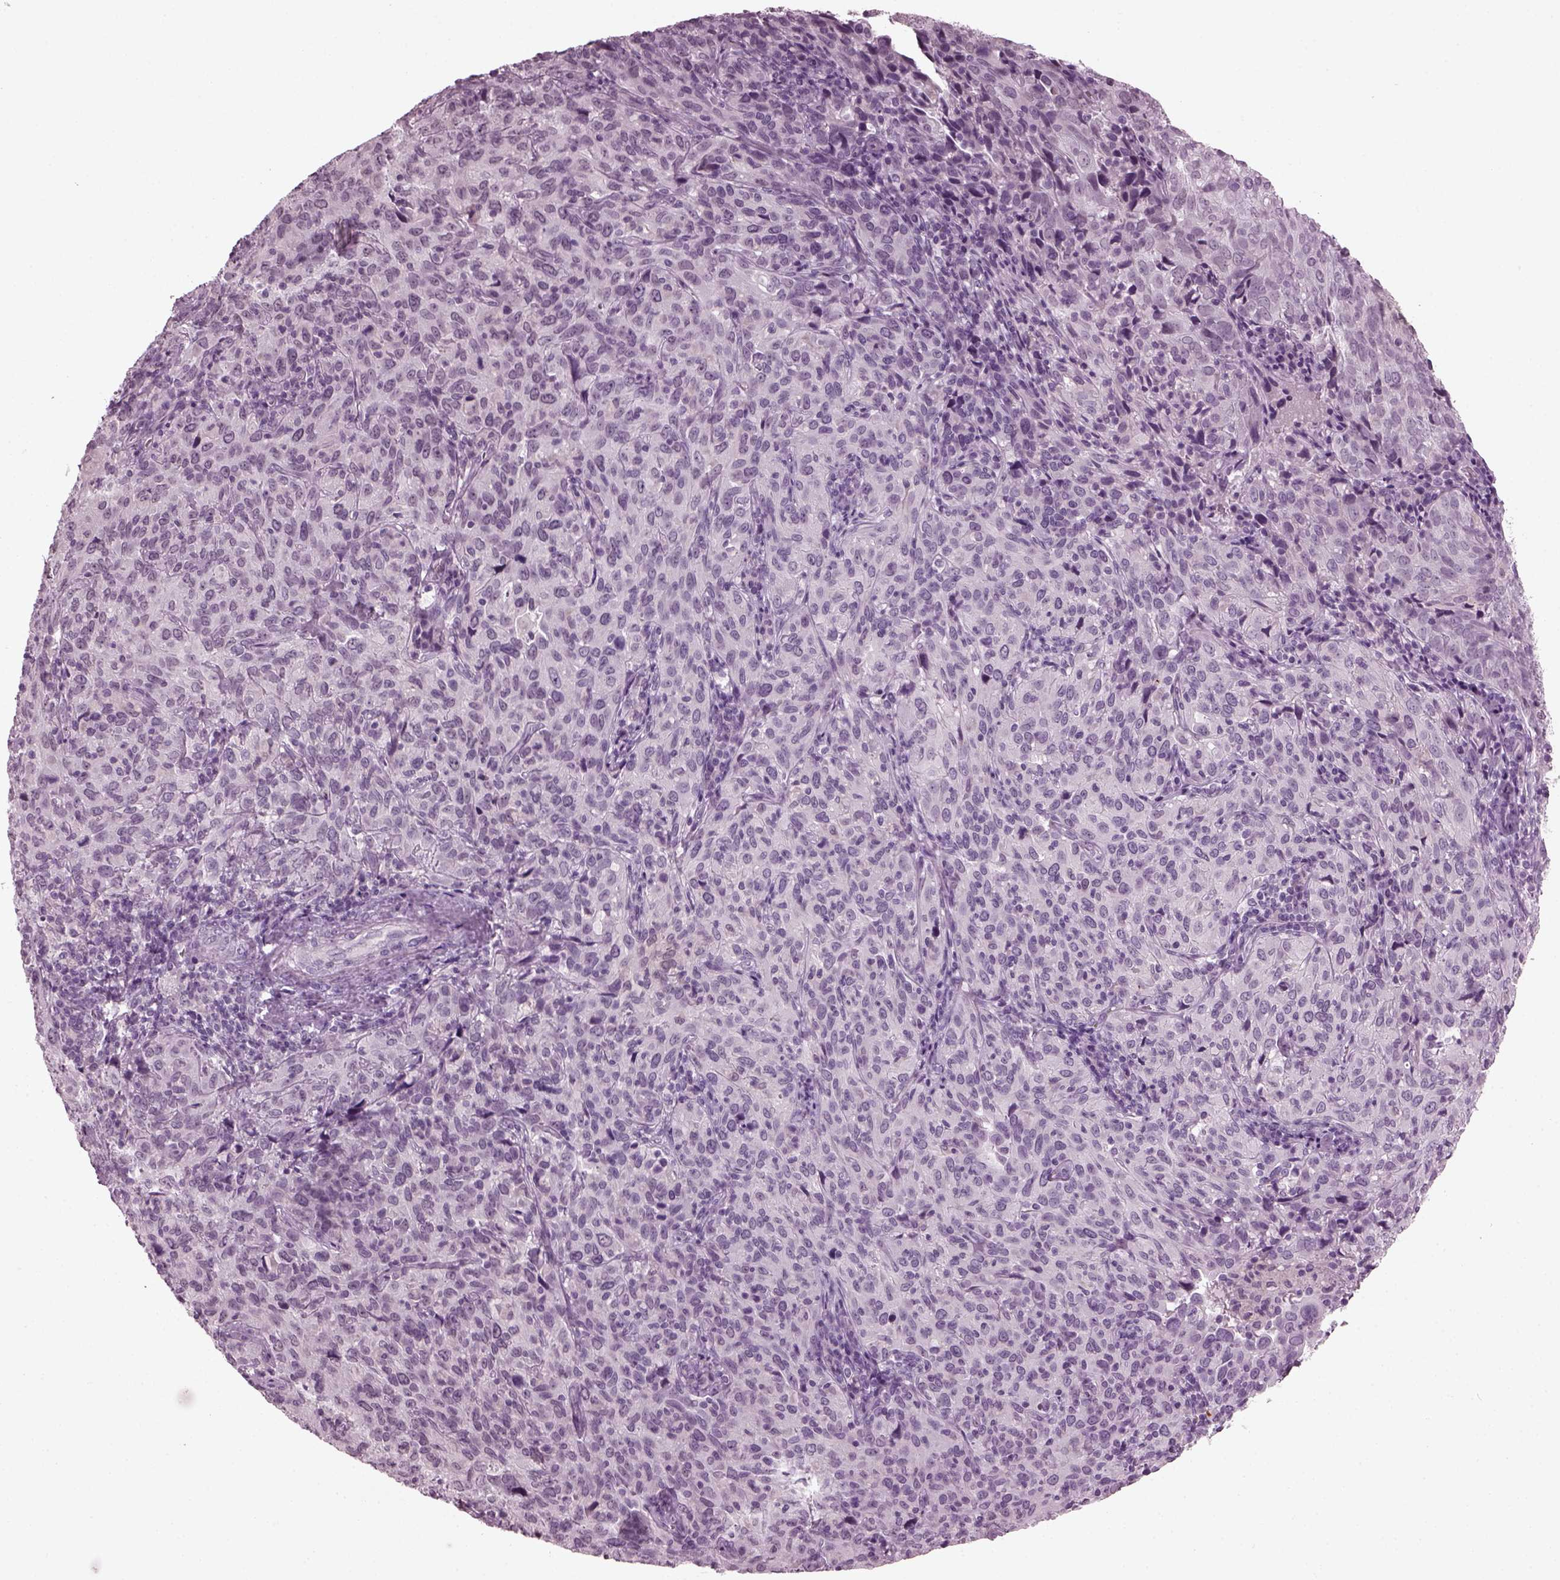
{"staining": {"intensity": "negative", "quantity": "none", "location": "none"}, "tissue": "cervical cancer", "cell_type": "Tumor cells", "image_type": "cancer", "snomed": [{"axis": "morphology", "description": "Squamous cell carcinoma, NOS"}, {"axis": "topography", "description": "Cervix"}], "caption": "Tumor cells are negative for brown protein staining in cervical squamous cell carcinoma.", "gene": "SLC6A17", "patient": {"sex": "female", "age": 51}}